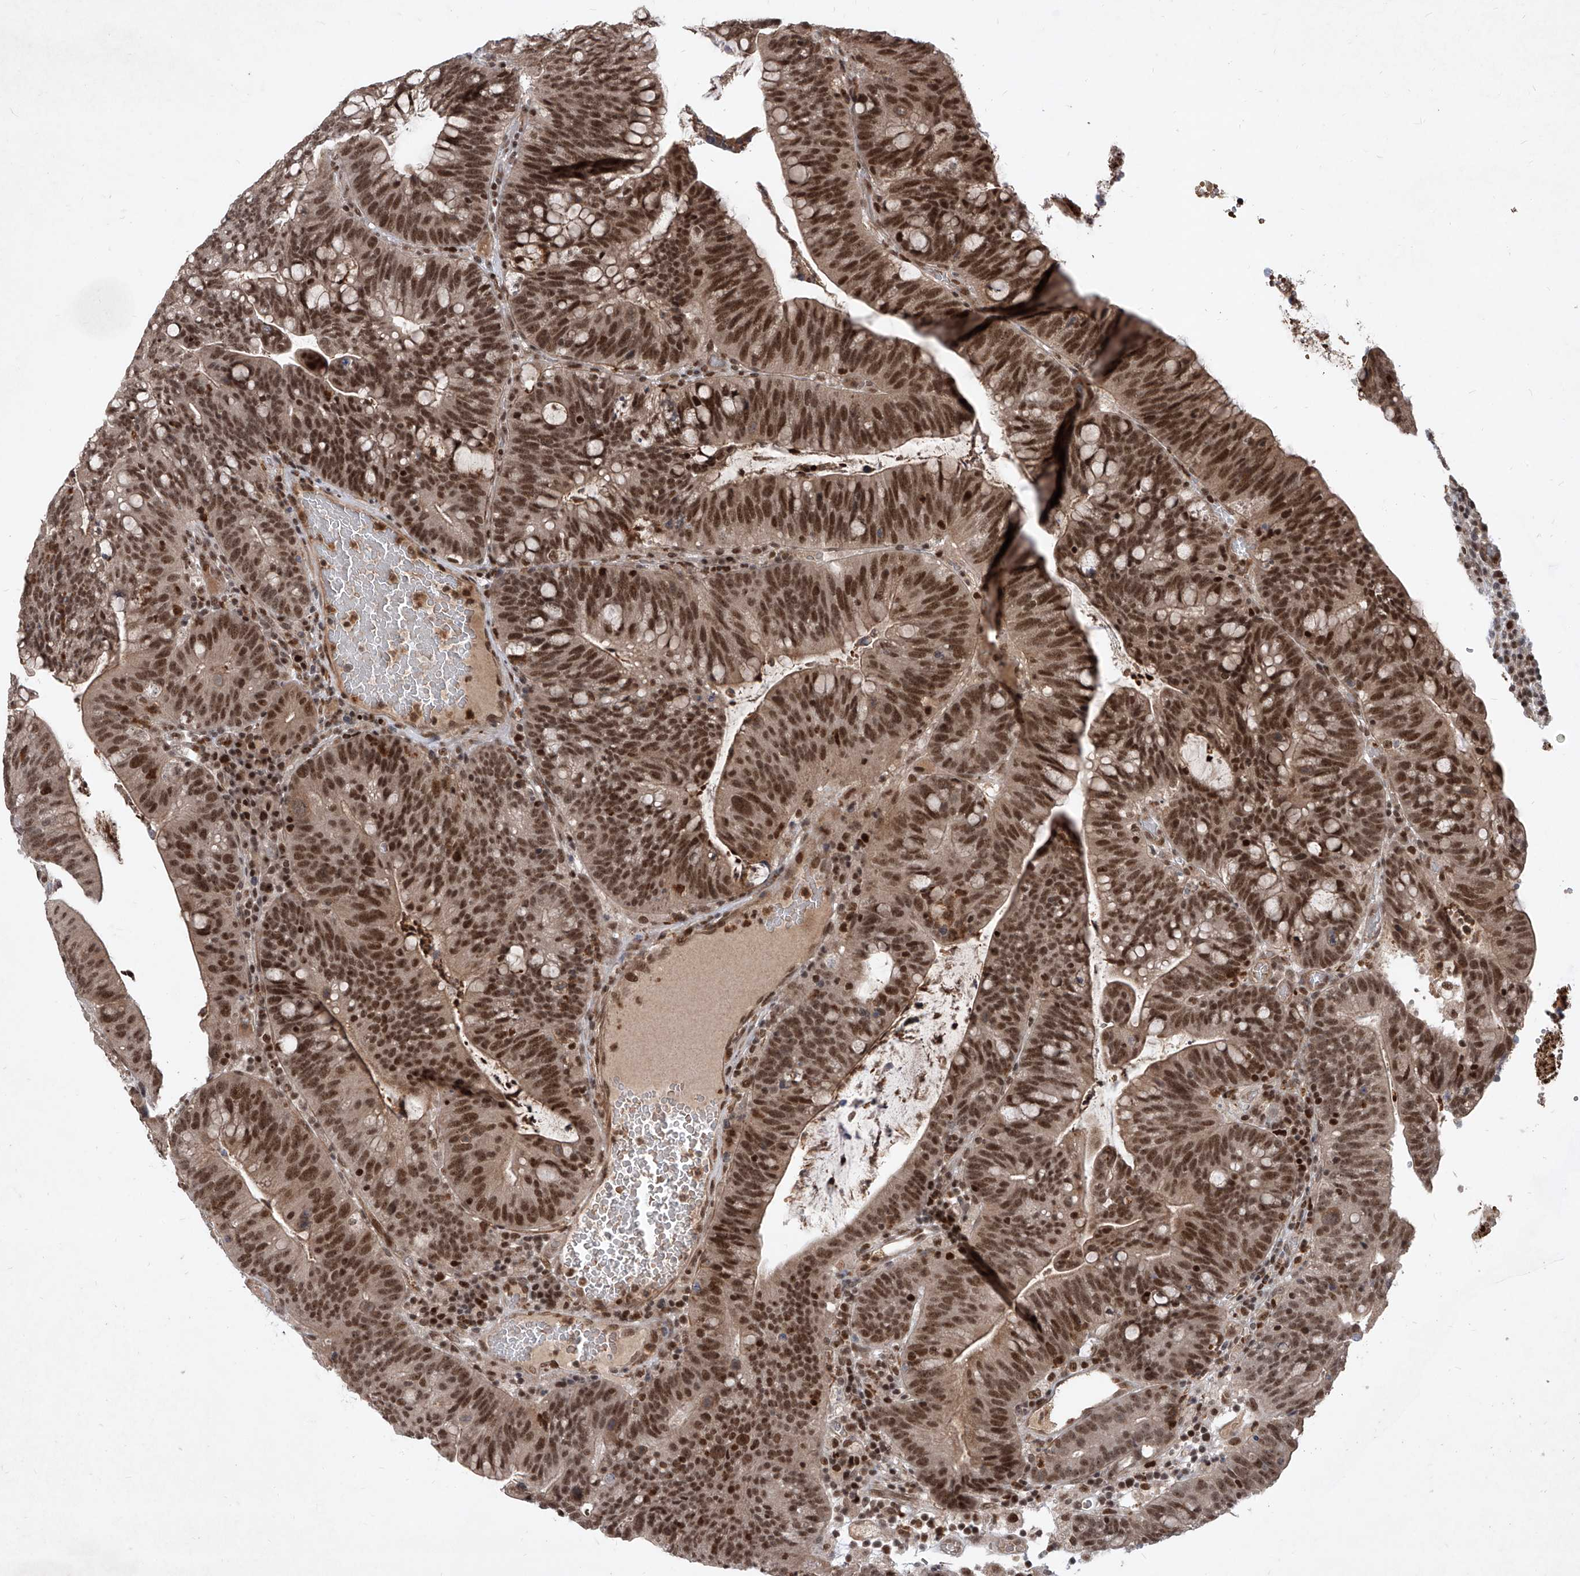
{"staining": {"intensity": "strong", "quantity": ">75%", "location": "nuclear"}, "tissue": "colorectal cancer", "cell_type": "Tumor cells", "image_type": "cancer", "snomed": [{"axis": "morphology", "description": "Adenocarcinoma, NOS"}, {"axis": "topography", "description": "Colon"}], "caption": "Adenocarcinoma (colorectal) stained for a protein shows strong nuclear positivity in tumor cells.", "gene": "IRF2", "patient": {"sex": "female", "age": 66}}